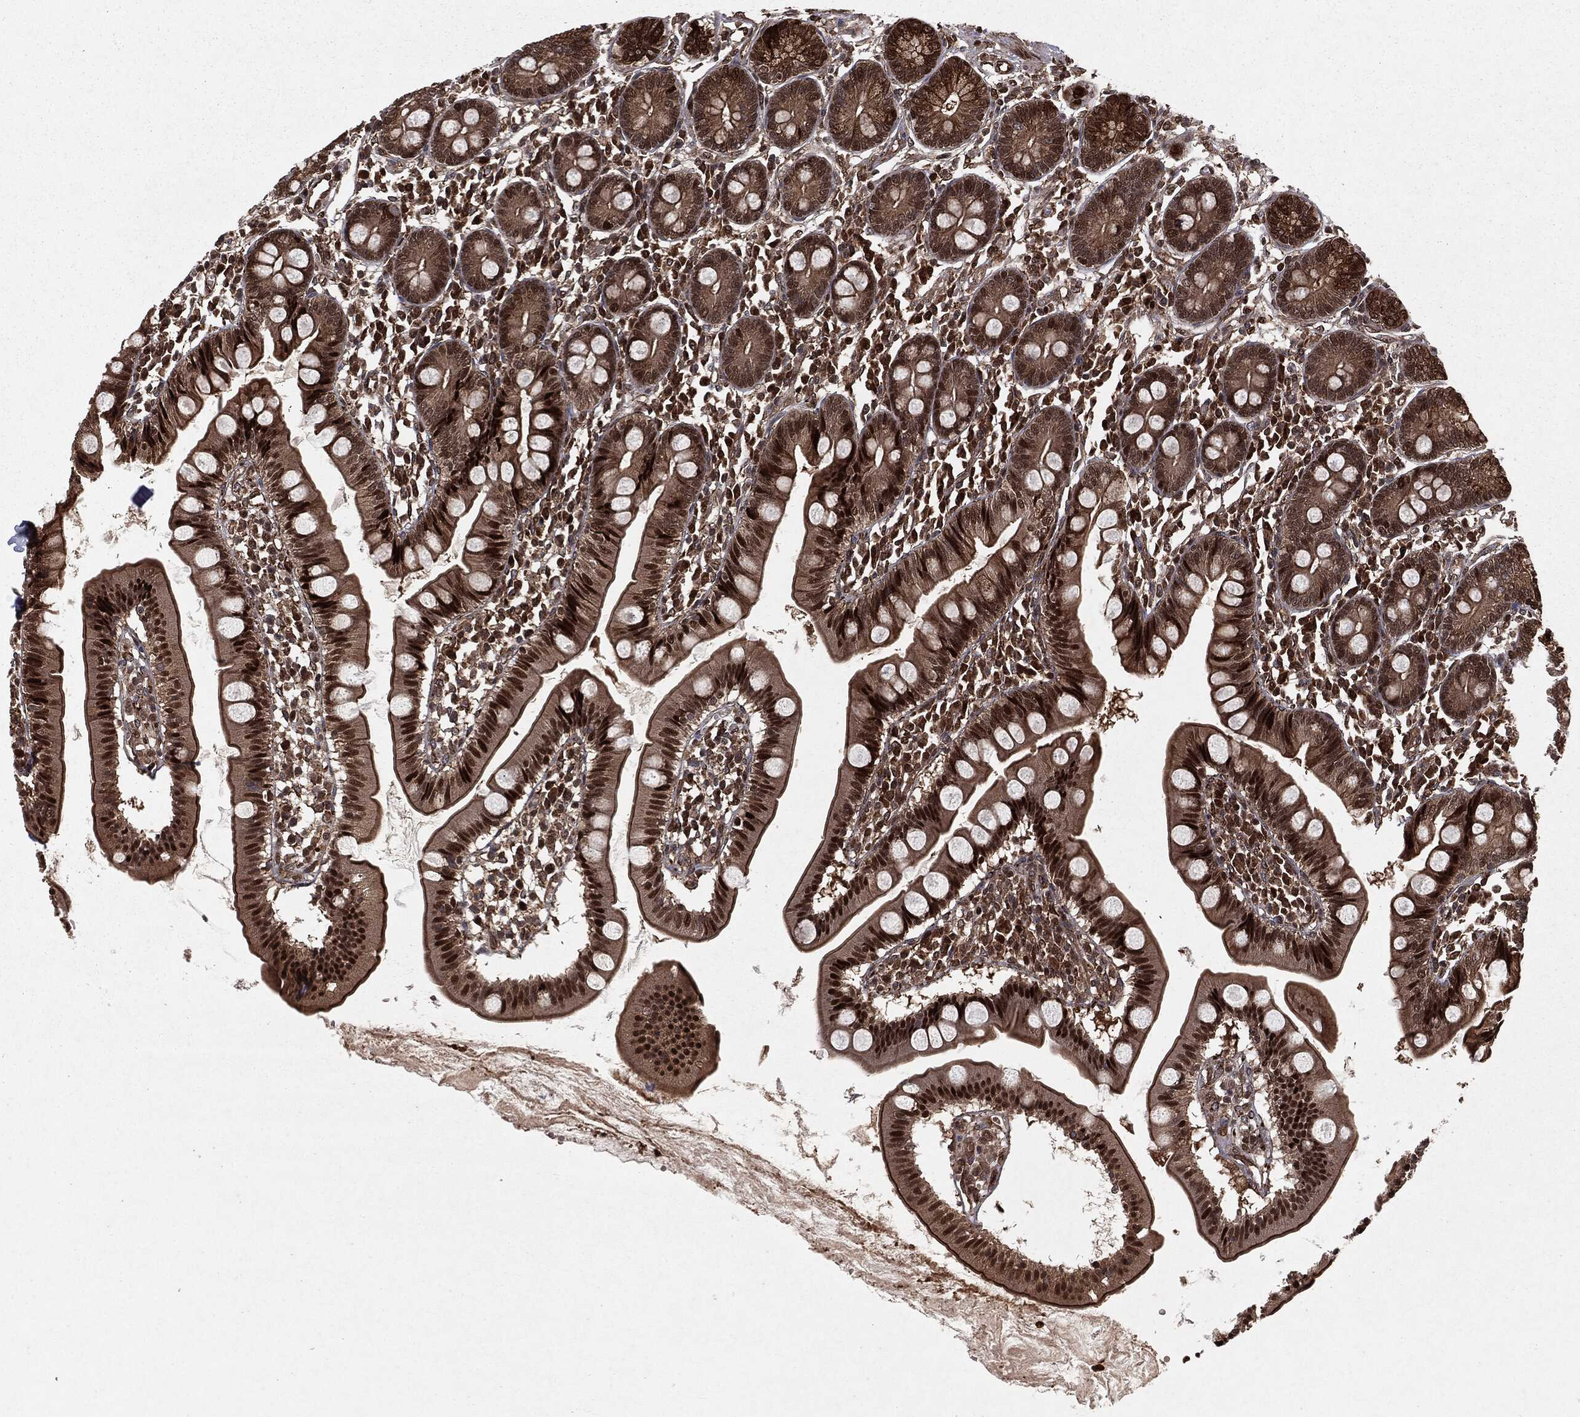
{"staining": {"intensity": "strong", "quantity": ">75%", "location": "cytoplasmic/membranous,nuclear"}, "tissue": "small intestine", "cell_type": "Glandular cells", "image_type": "normal", "snomed": [{"axis": "morphology", "description": "Normal tissue, NOS"}, {"axis": "topography", "description": "Small intestine"}], "caption": "Protein staining of unremarkable small intestine displays strong cytoplasmic/membranous,nuclear expression in about >75% of glandular cells. (DAB = brown stain, brightfield microscopy at high magnification).", "gene": "RANBP9", "patient": {"sex": "male", "age": 88}}